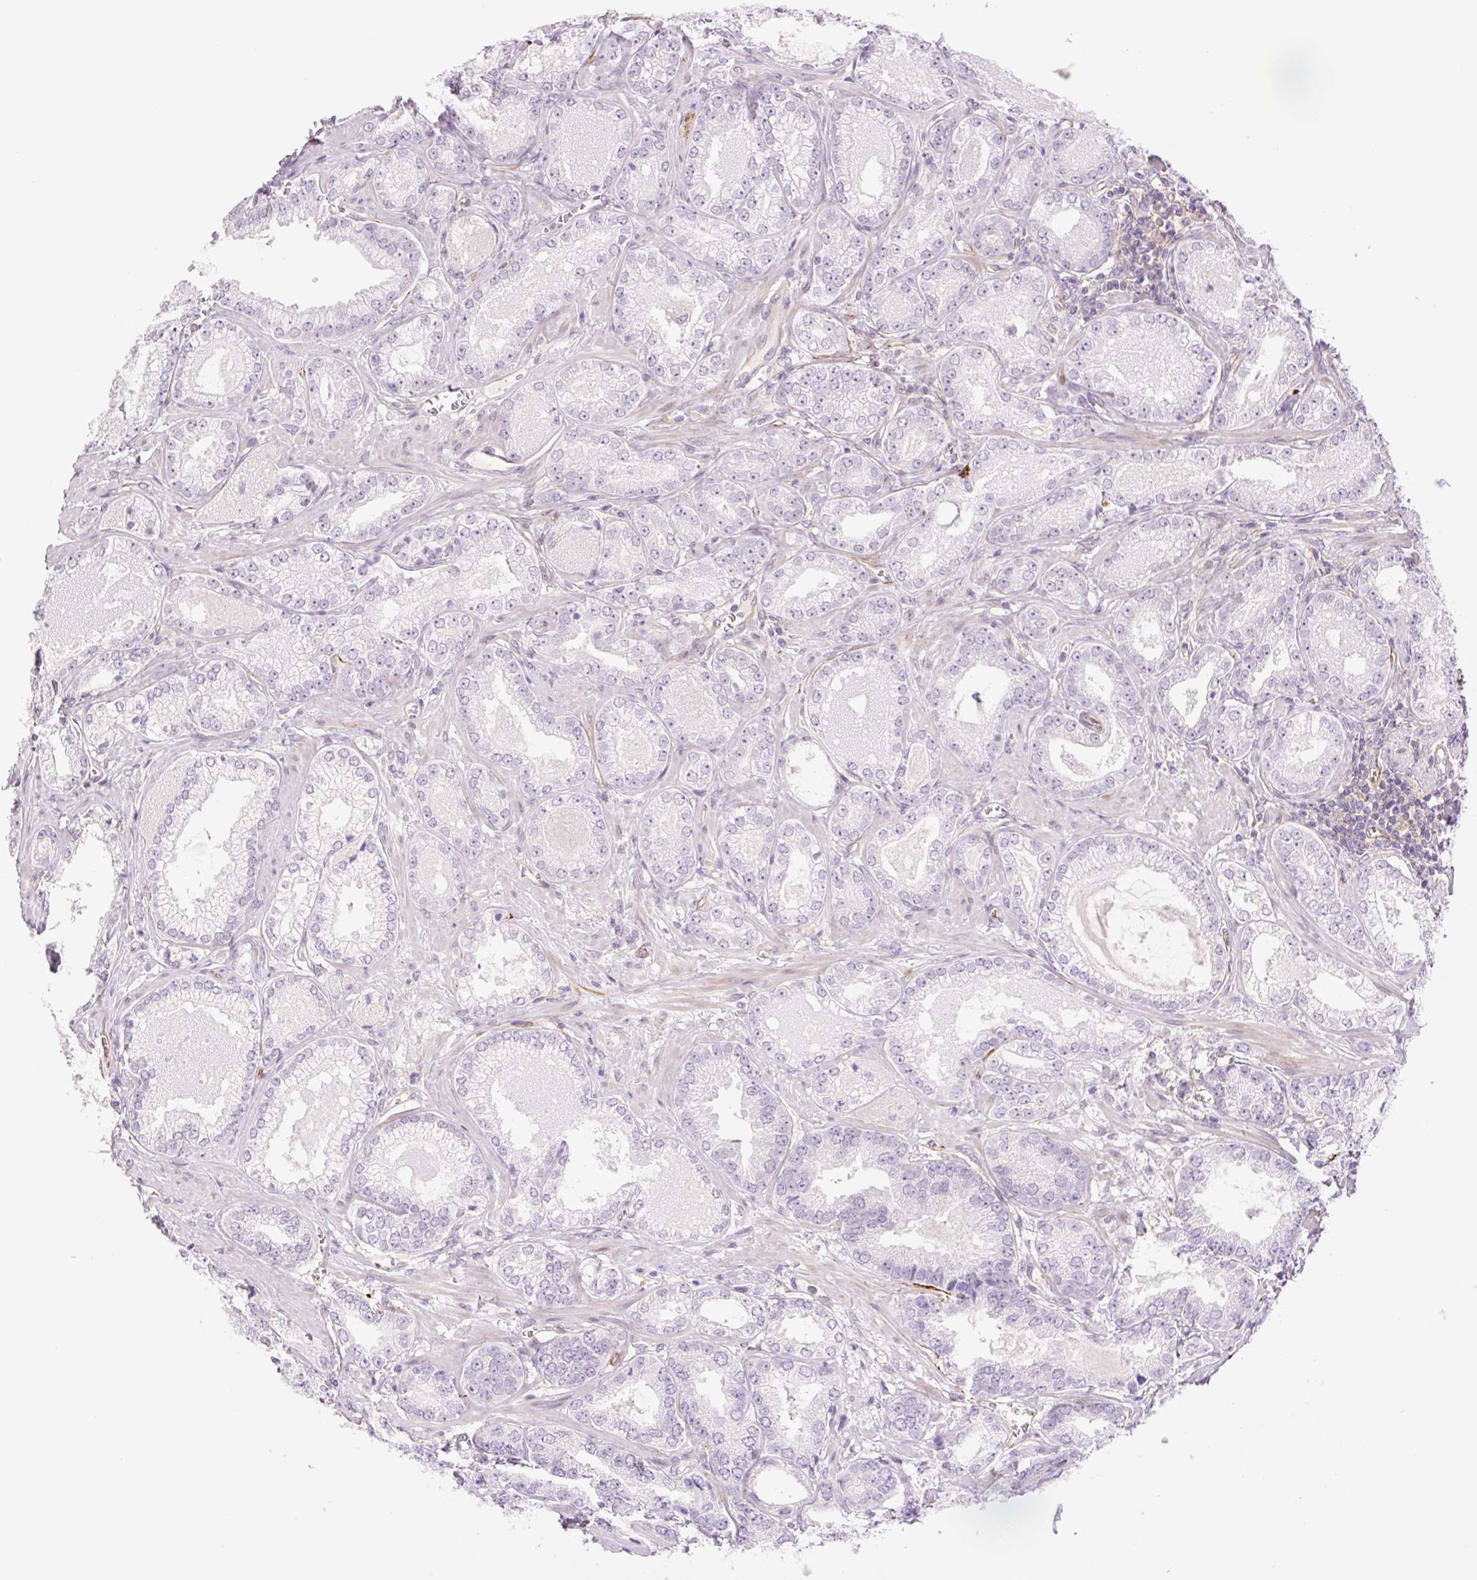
{"staining": {"intensity": "negative", "quantity": "none", "location": "none"}, "tissue": "prostate cancer", "cell_type": "Tumor cells", "image_type": "cancer", "snomed": [{"axis": "morphology", "description": "Adenocarcinoma, Medium grade"}, {"axis": "topography", "description": "Prostate"}], "caption": "DAB (3,3'-diaminobenzidine) immunohistochemical staining of human prostate medium-grade adenocarcinoma exhibits no significant positivity in tumor cells. (Brightfield microscopy of DAB IHC at high magnification).", "gene": "ZFYVE21", "patient": {"sex": "male", "age": 57}}